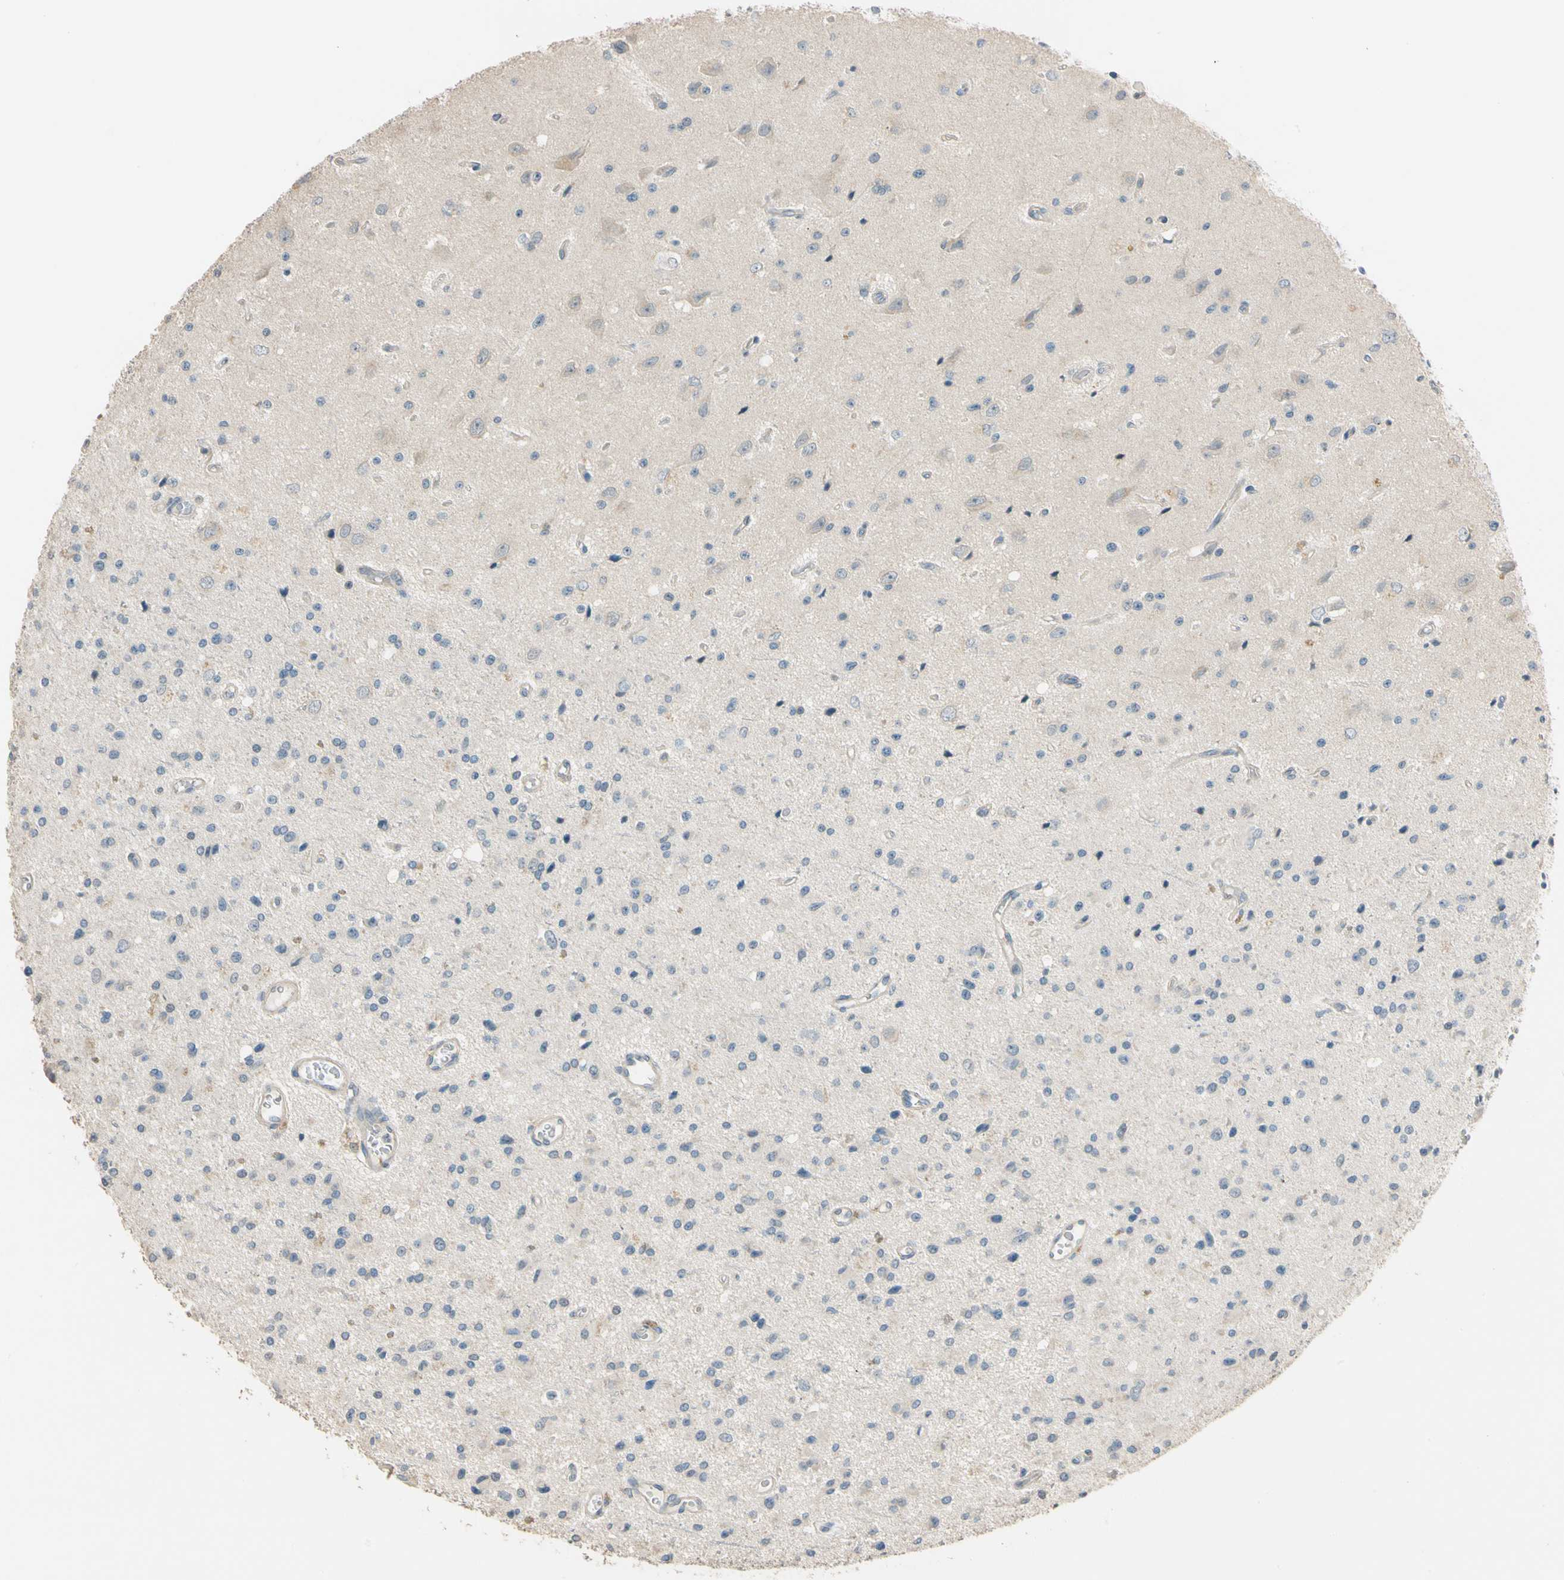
{"staining": {"intensity": "negative", "quantity": "none", "location": "none"}, "tissue": "glioma", "cell_type": "Tumor cells", "image_type": "cancer", "snomed": [{"axis": "morphology", "description": "Glioma, malignant, Low grade"}, {"axis": "topography", "description": "Brain"}], "caption": "This is a photomicrograph of IHC staining of malignant low-grade glioma, which shows no positivity in tumor cells. Nuclei are stained in blue.", "gene": "MAP3K7", "patient": {"sex": "male", "age": 58}}